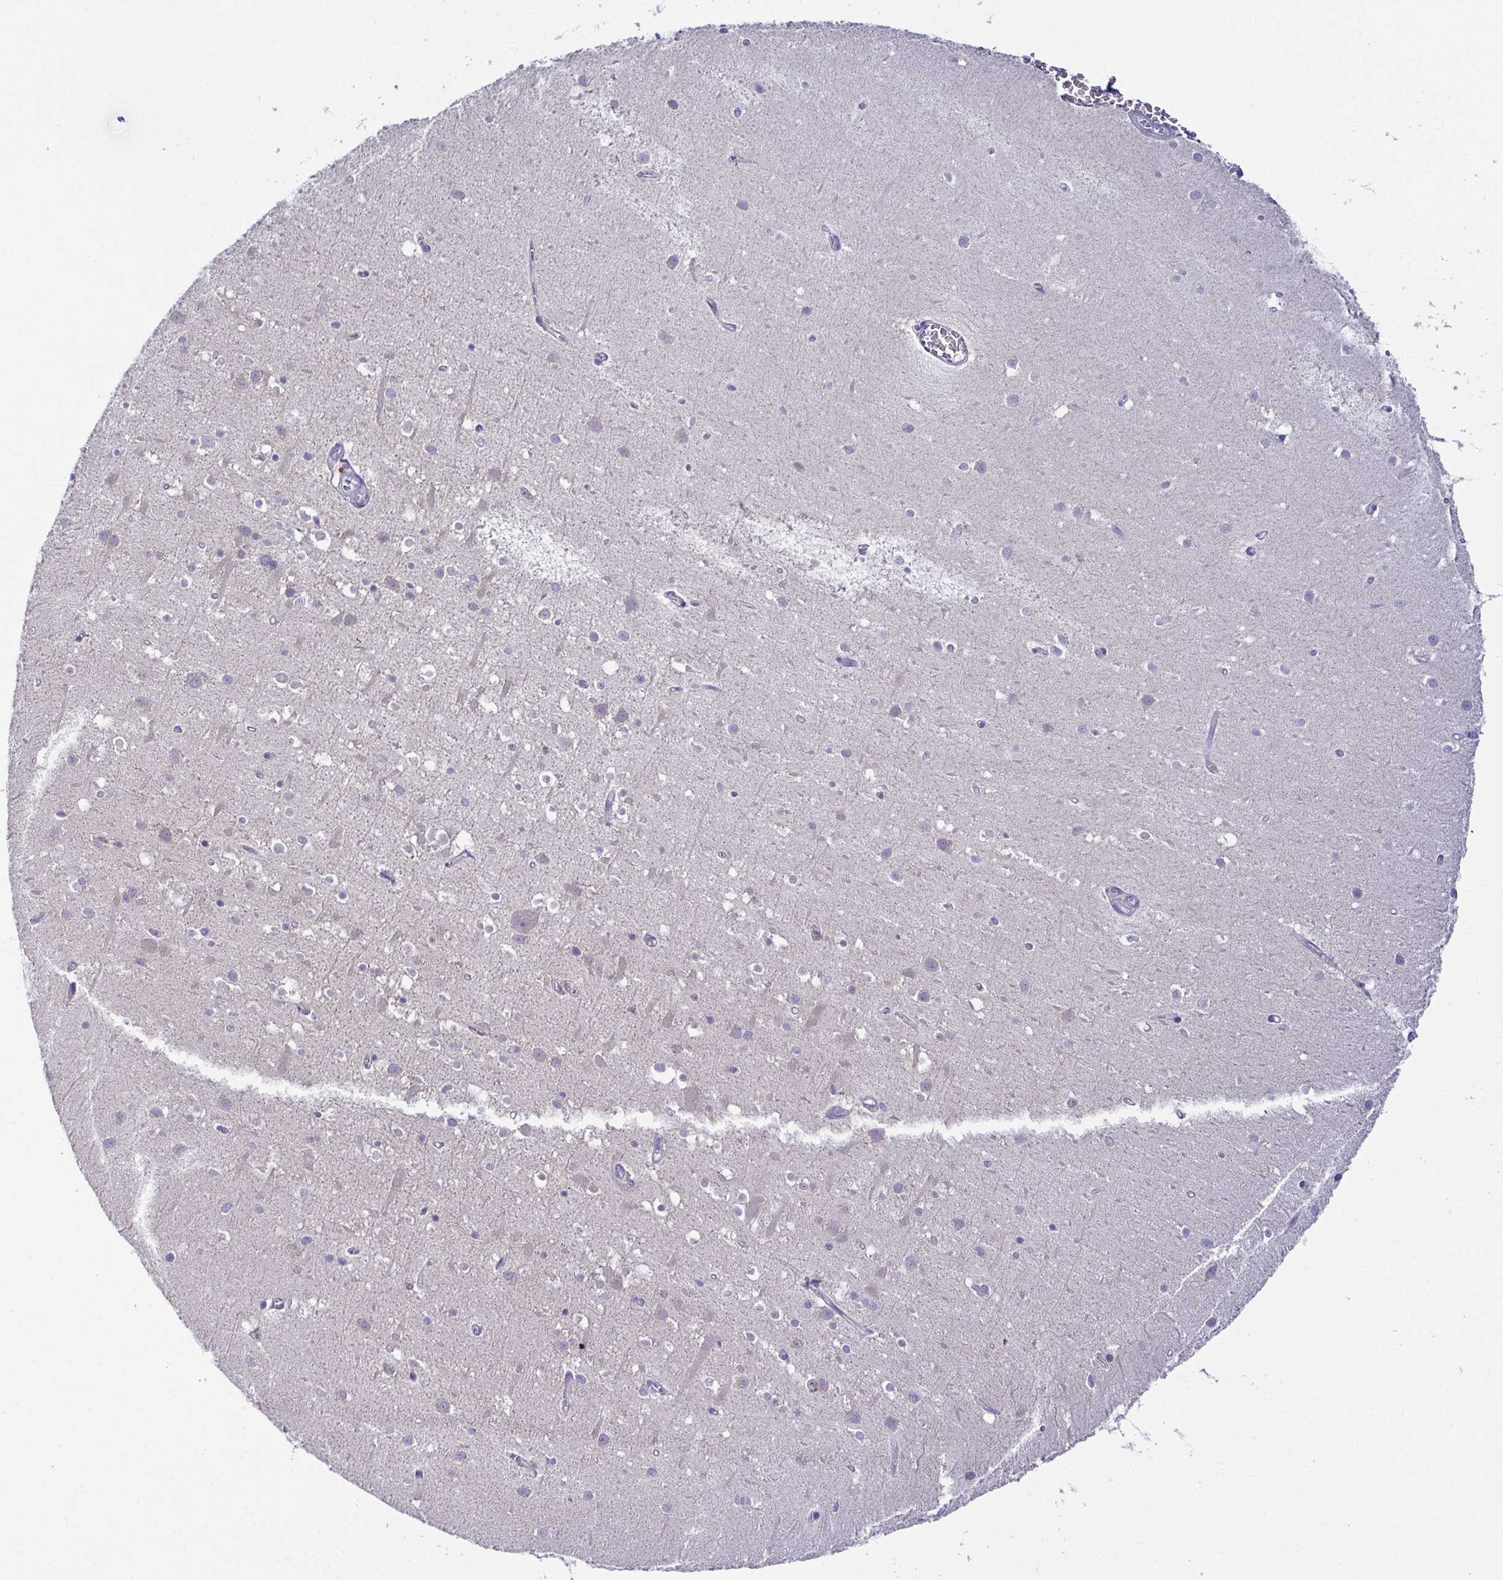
{"staining": {"intensity": "negative", "quantity": "none", "location": "none"}, "tissue": "cerebellum", "cell_type": "Cells in granular layer", "image_type": "normal", "snomed": [{"axis": "morphology", "description": "Normal tissue, NOS"}, {"axis": "topography", "description": "Cerebellum"}], "caption": "An IHC image of unremarkable cerebellum is shown. There is no staining in cells in granular layer of cerebellum.", "gene": "CFAP97D1", "patient": {"sex": "male", "age": 54}}